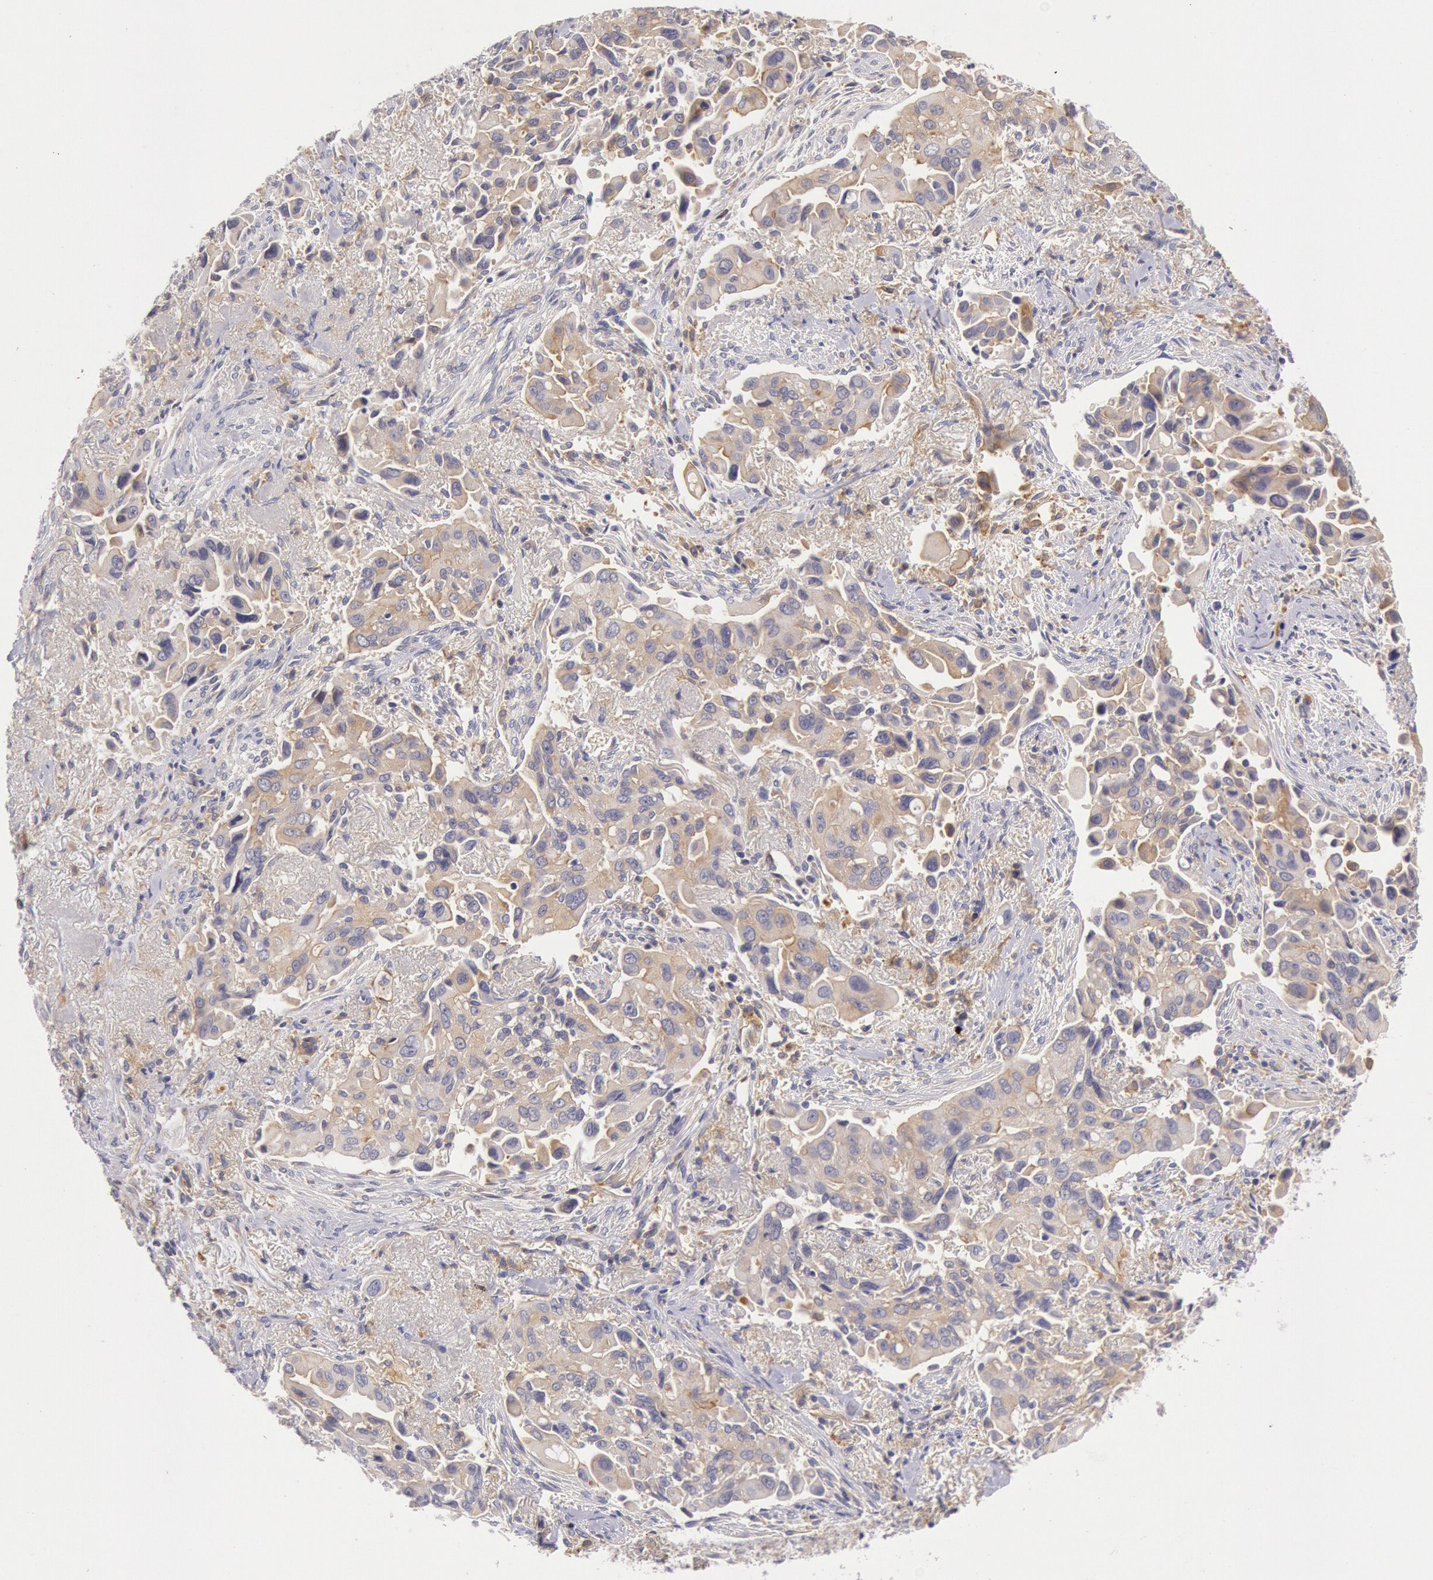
{"staining": {"intensity": "weak", "quantity": "25%-75%", "location": "cytoplasmic/membranous"}, "tissue": "lung cancer", "cell_type": "Tumor cells", "image_type": "cancer", "snomed": [{"axis": "morphology", "description": "Adenocarcinoma, NOS"}, {"axis": "topography", "description": "Lung"}], "caption": "Brown immunohistochemical staining in lung cancer (adenocarcinoma) shows weak cytoplasmic/membranous staining in about 25%-75% of tumor cells.", "gene": "MYO5A", "patient": {"sex": "male", "age": 68}}